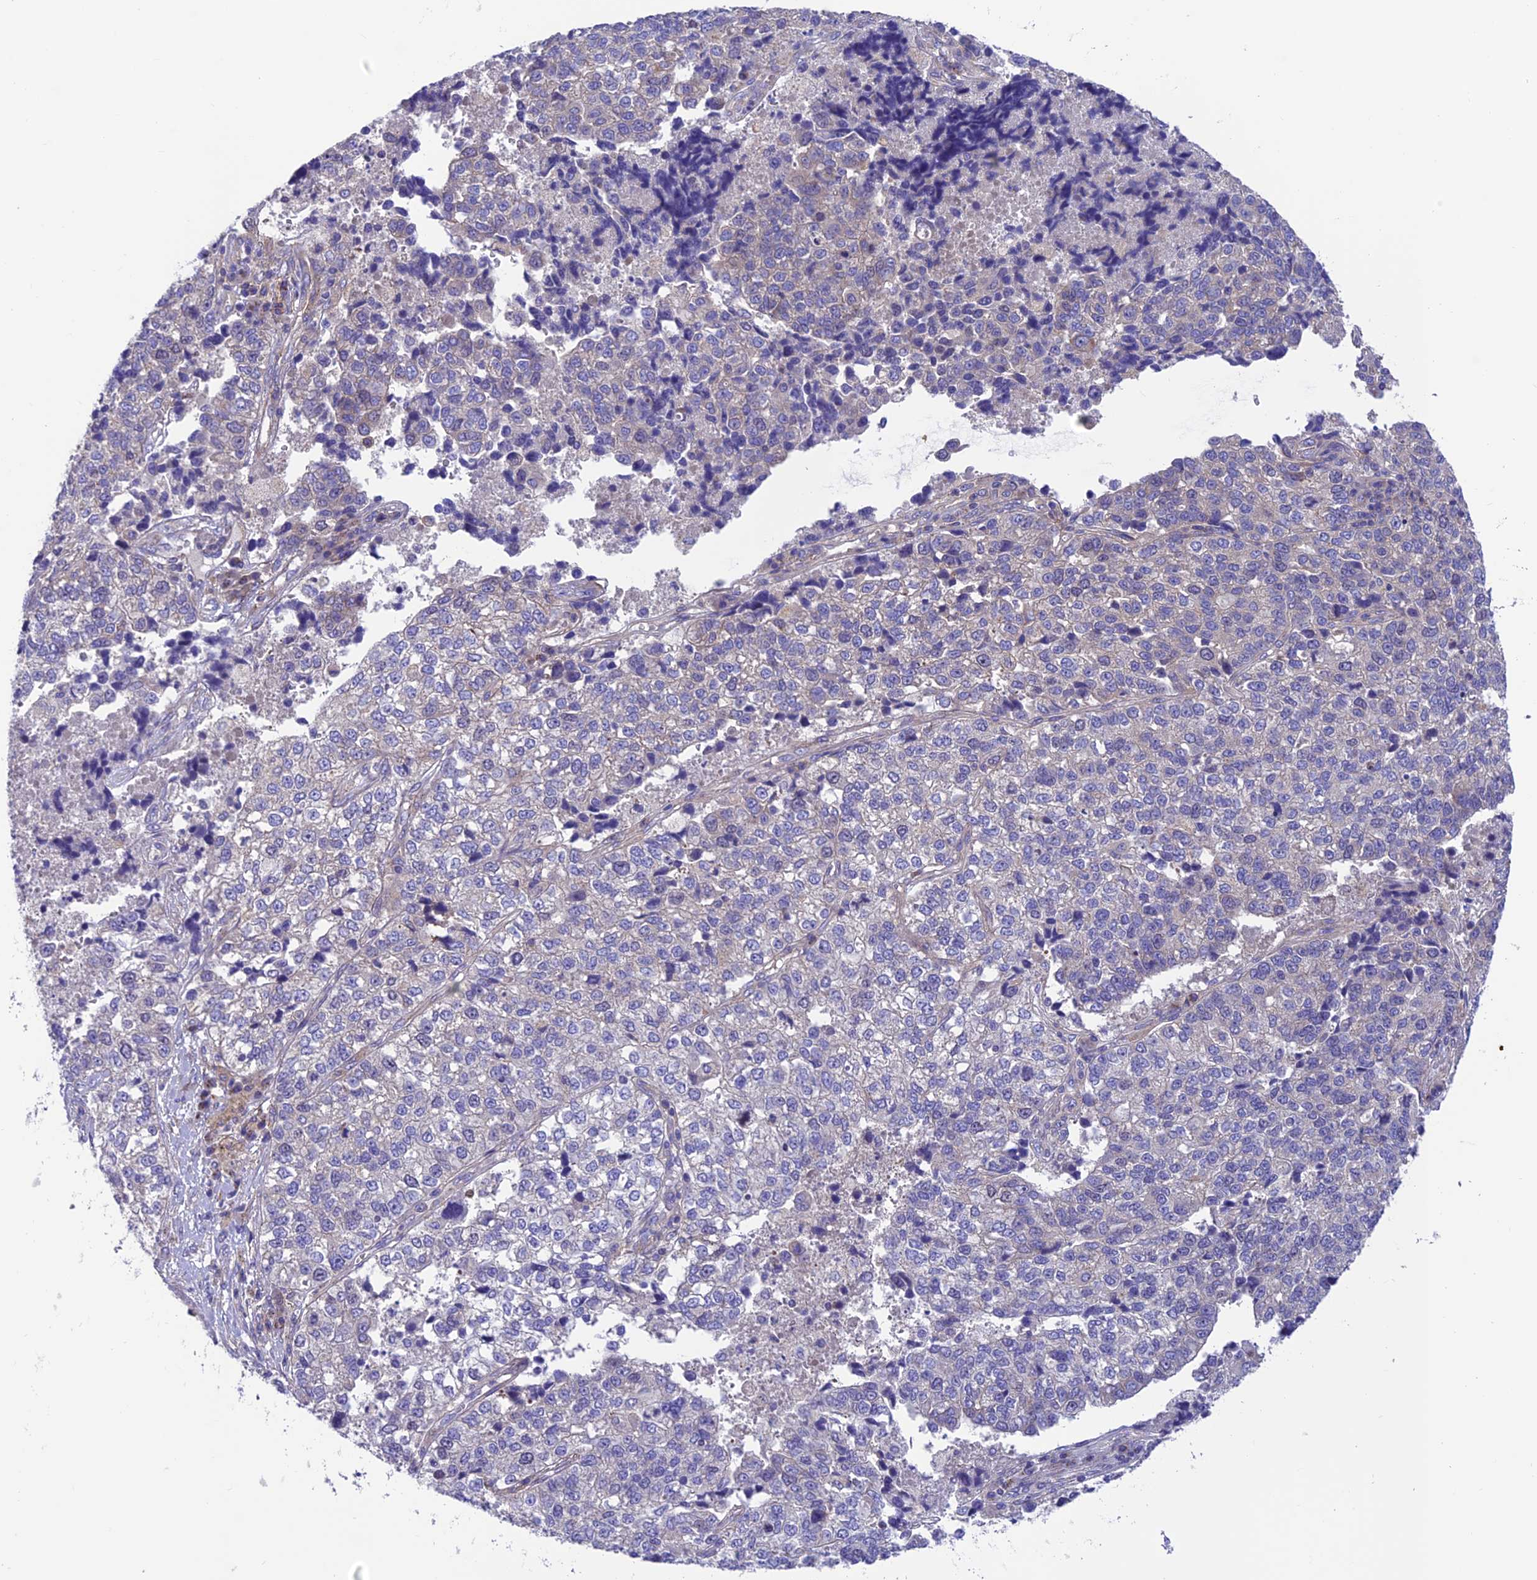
{"staining": {"intensity": "negative", "quantity": "none", "location": "none"}, "tissue": "lung cancer", "cell_type": "Tumor cells", "image_type": "cancer", "snomed": [{"axis": "morphology", "description": "Adenocarcinoma, NOS"}, {"axis": "topography", "description": "Lung"}], "caption": "There is no significant staining in tumor cells of lung cancer (adenocarcinoma).", "gene": "VPS16", "patient": {"sex": "male", "age": 49}}